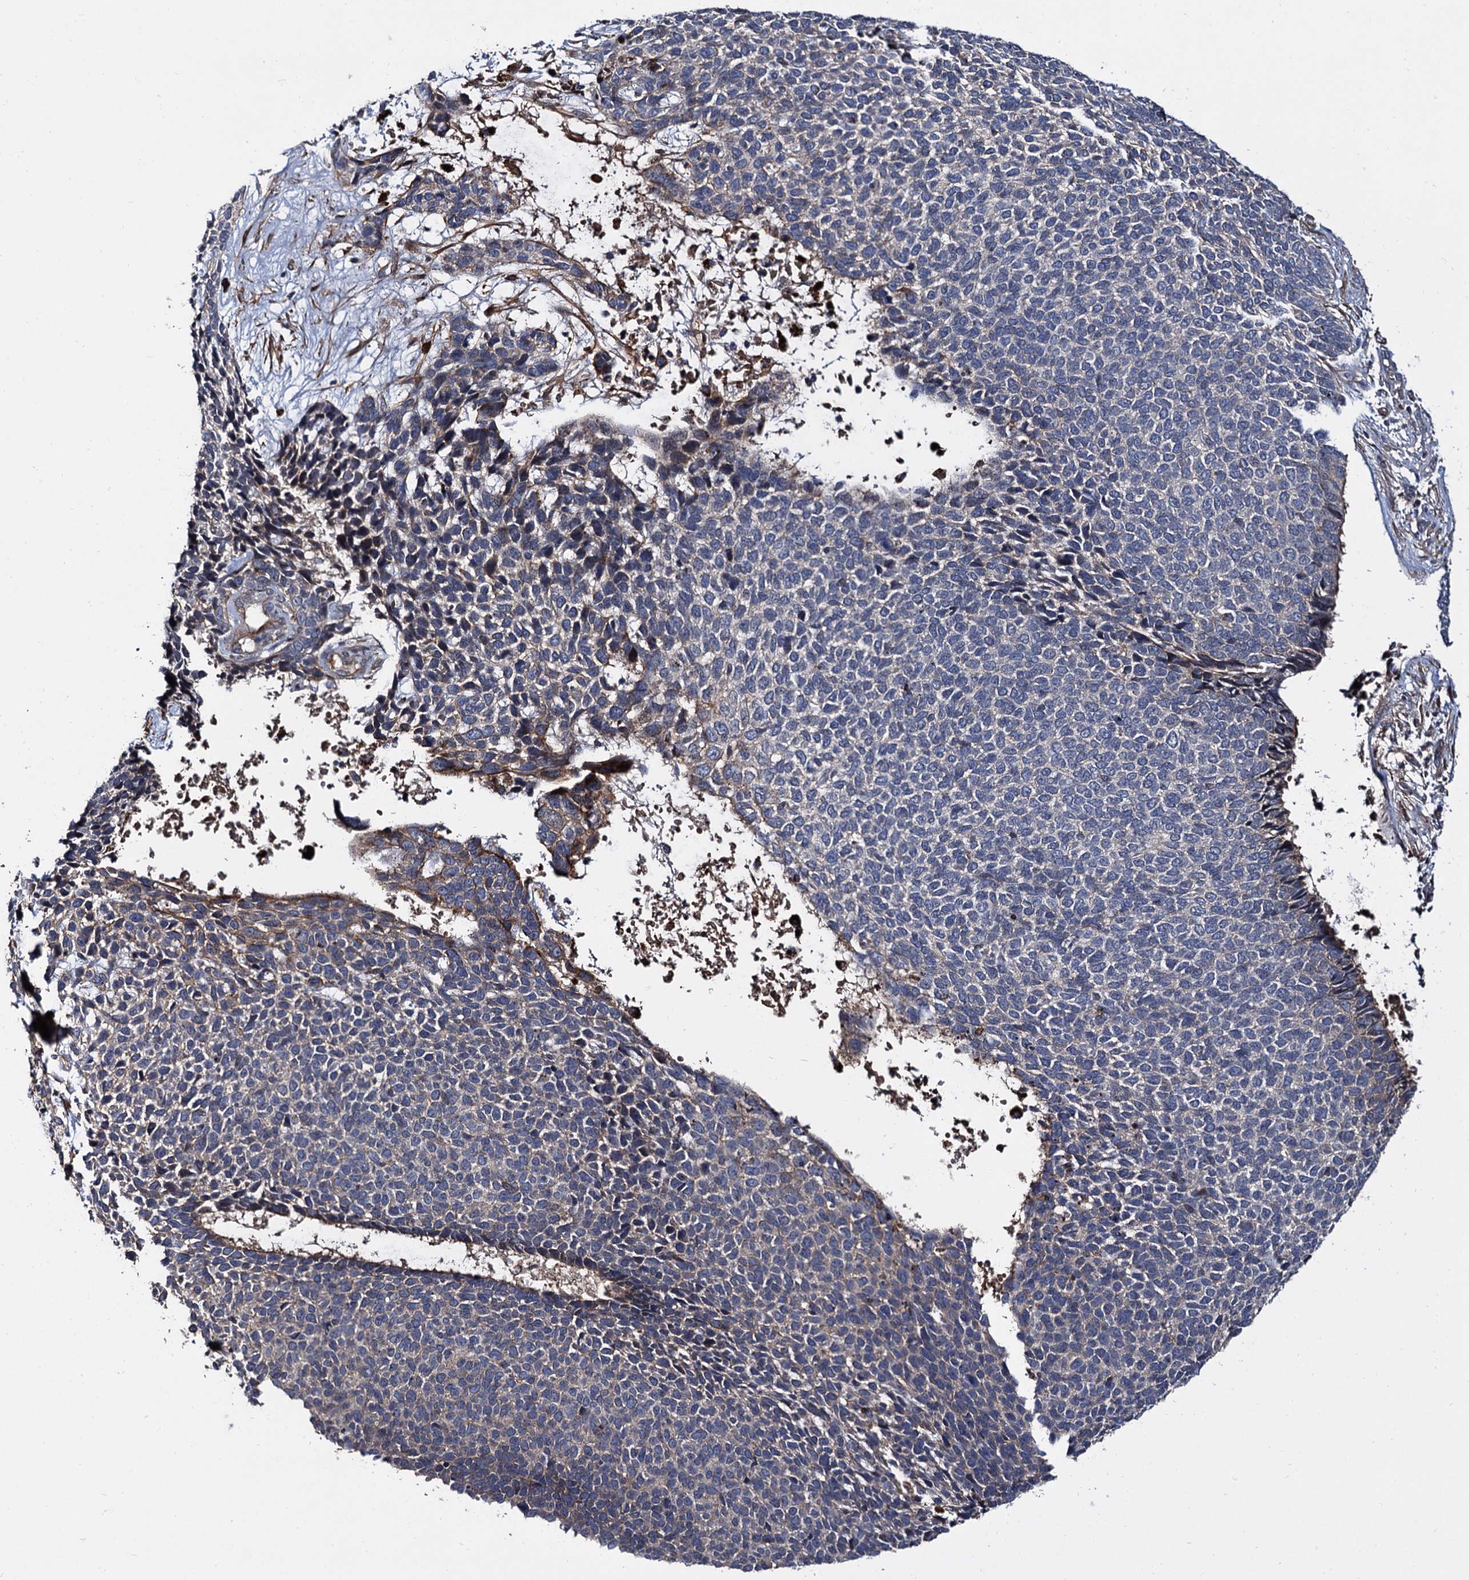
{"staining": {"intensity": "weak", "quantity": "<25%", "location": "cytoplasmic/membranous"}, "tissue": "skin cancer", "cell_type": "Tumor cells", "image_type": "cancer", "snomed": [{"axis": "morphology", "description": "Basal cell carcinoma"}, {"axis": "topography", "description": "Skin"}], "caption": "Tumor cells show no significant positivity in skin basal cell carcinoma.", "gene": "ISM2", "patient": {"sex": "female", "age": 84}}